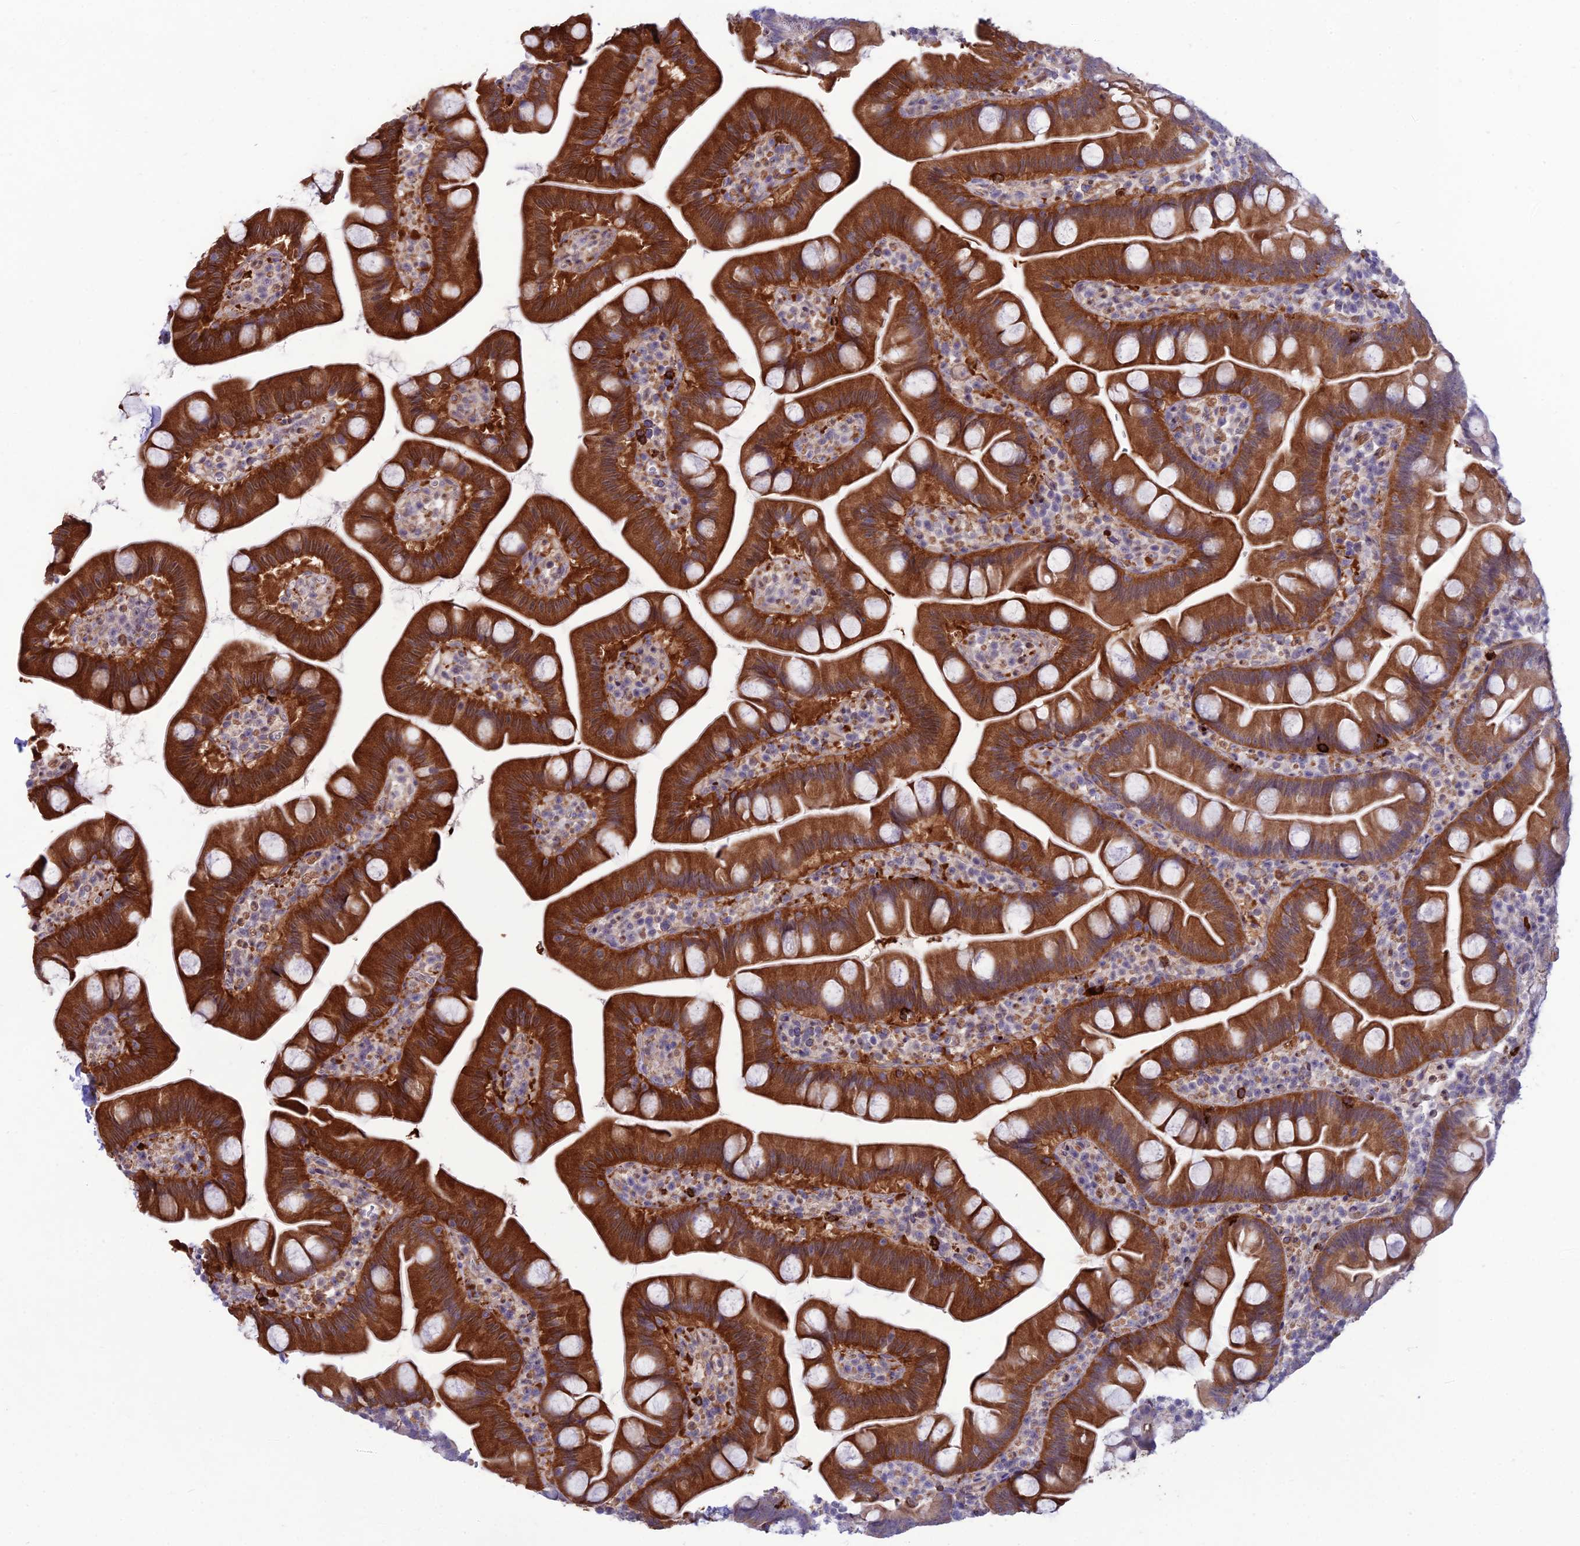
{"staining": {"intensity": "strong", "quantity": ">75%", "location": "cytoplasmic/membranous"}, "tissue": "small intestine", "cell_type": "Glandular cells", "image_type": "normal", "snomed": [{"axis": "morphology", "description": "Normal tissue, NOS"}, {"axis": "topography", "description": "Small intestine"}], "caption": "This image shows IHC staining of unremarkable small intestine, with high strong cytoplasmic/membranous staining in approximately >75% of glandular cells.", "gene": "COL6A6", "patient": {"sex": "female", "age": 68}}